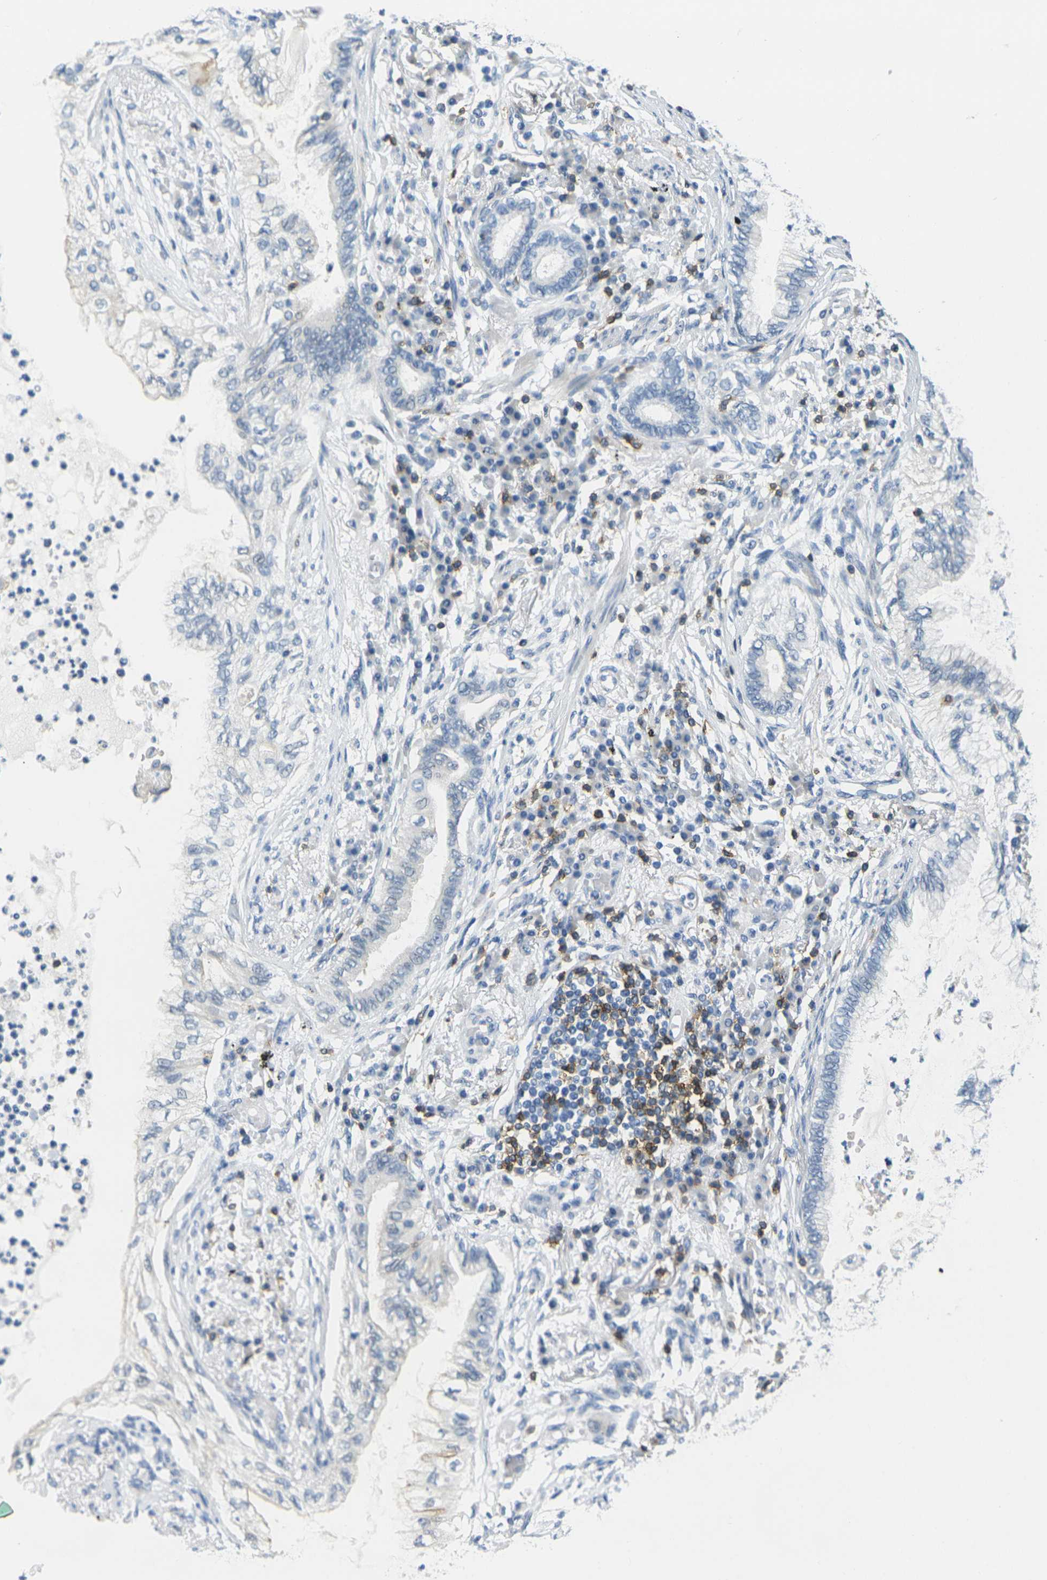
{"staining": {"intensity": "negative", "quantity": "none", "location": "none"}, "tissue": "lung cancer", "cell_type": "Tumor cells", "image_type": "cancer", "snomed": [{"axis": "morphology", "description": "Normal tissue, NOS"}, {"axis": "morphology", "description": "Adenocarcinoma, NOS"}, {"axis": "topography", "description": "Bronchus"}, {"axis": "topography", "description": "Lung"}], "caption": "This histopathology image is of lung cancer stained with IHC to label a protein in brown with the nuclei are counter-stained blue. There is no expression in tumor cells.", "gene": "CD3D", "patient": {"sex": "female", "age": 70}}